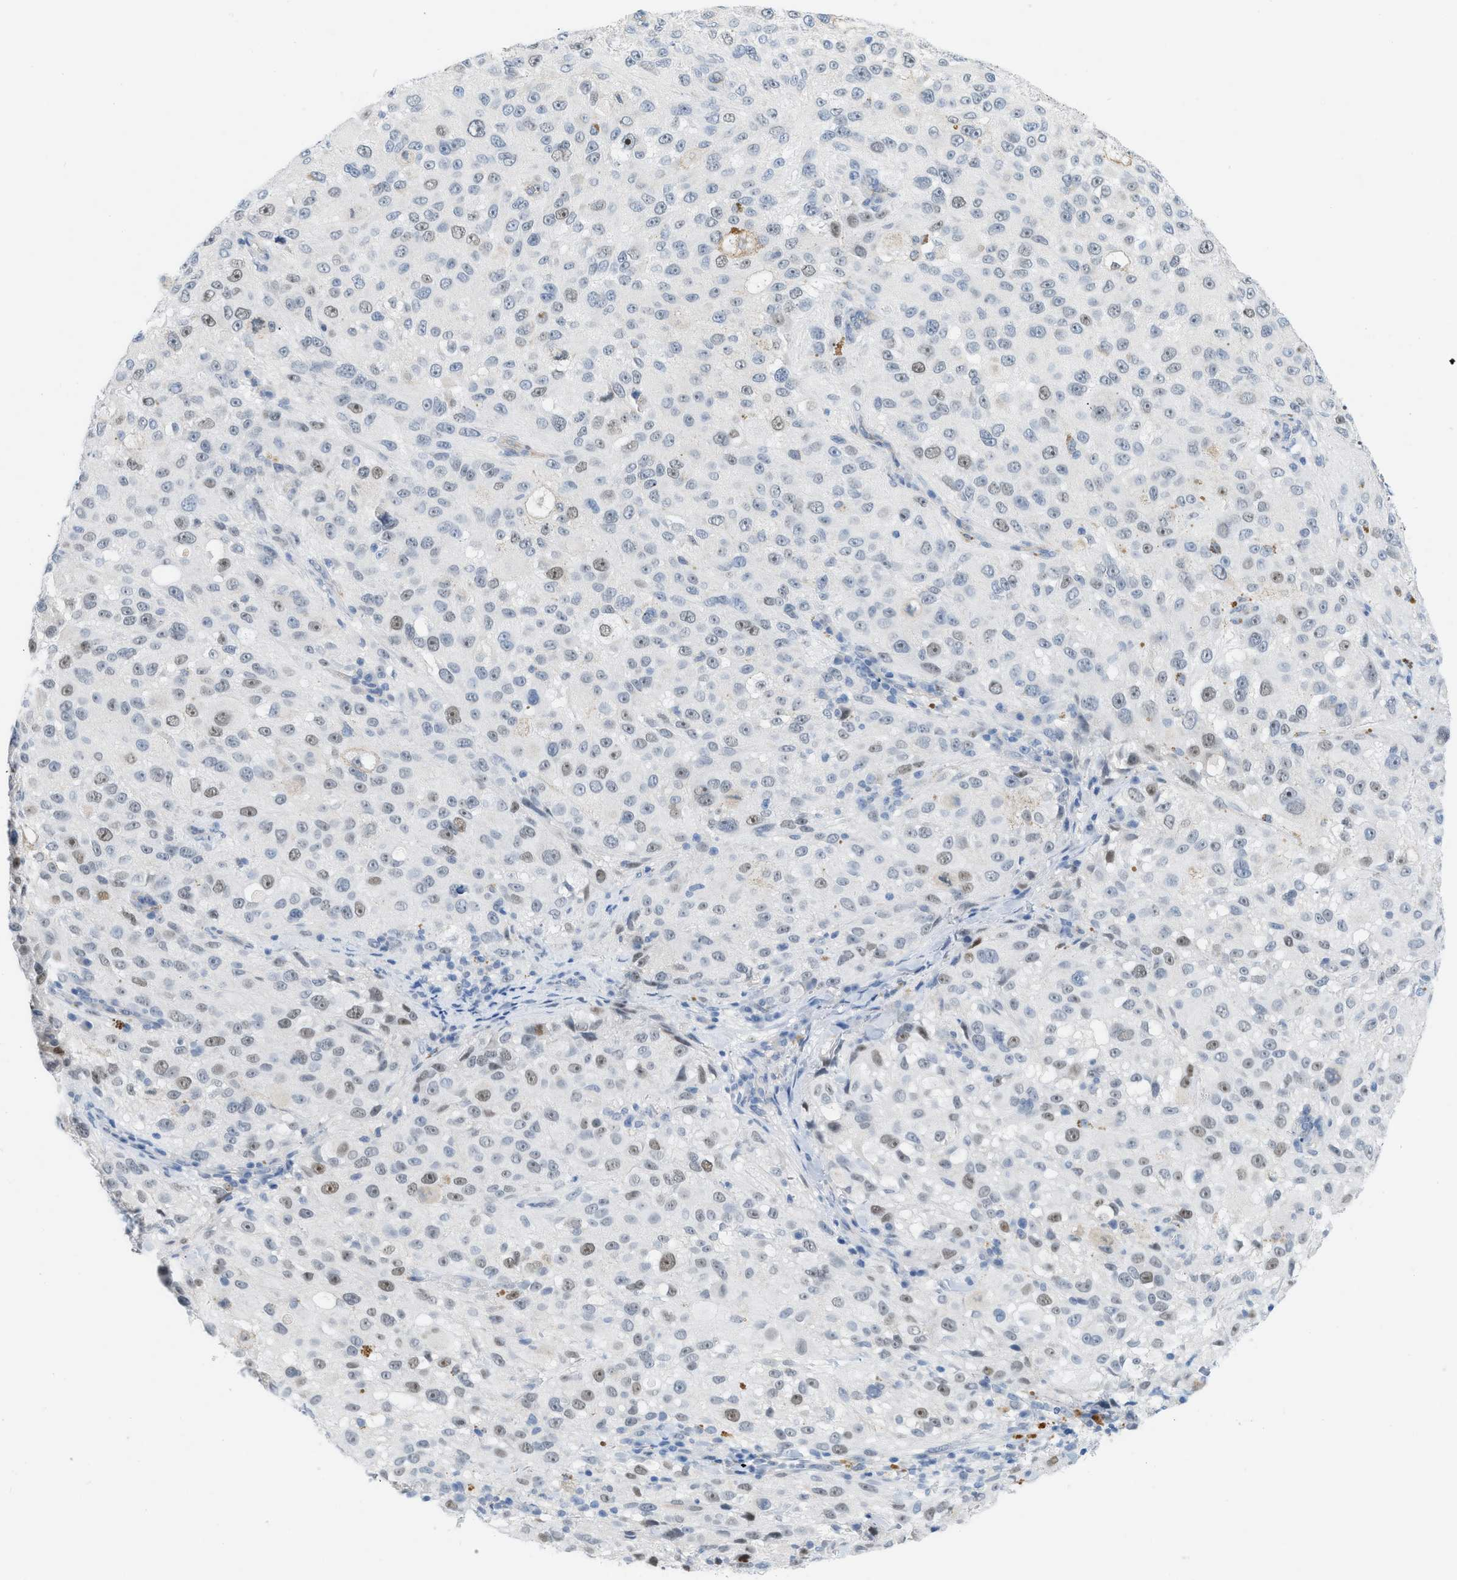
{"staining": {"intensity": "moderate", "quantity": "<25%", "location": "nuclear"}, "tissue": "melanoma", "cell_type": "Tumor cells", "image_type": "cancer", "snomed": [{"axis": "morphology", "description": "Necrosis, NOS"}, {"axis": "morphology", "description": "Malignant melanoma, NOS"}, {"axis": "topography", "description": "Skin"}], "caption": "An immunohistochemistry (IHC) image of neoplastic tissue is shown. Protein staining in brown labels moderate nuclear positivity in malignant melanoma within tumor cells.", "gene": "HLTF", "patient": {"sex": "female", "age": 87}}